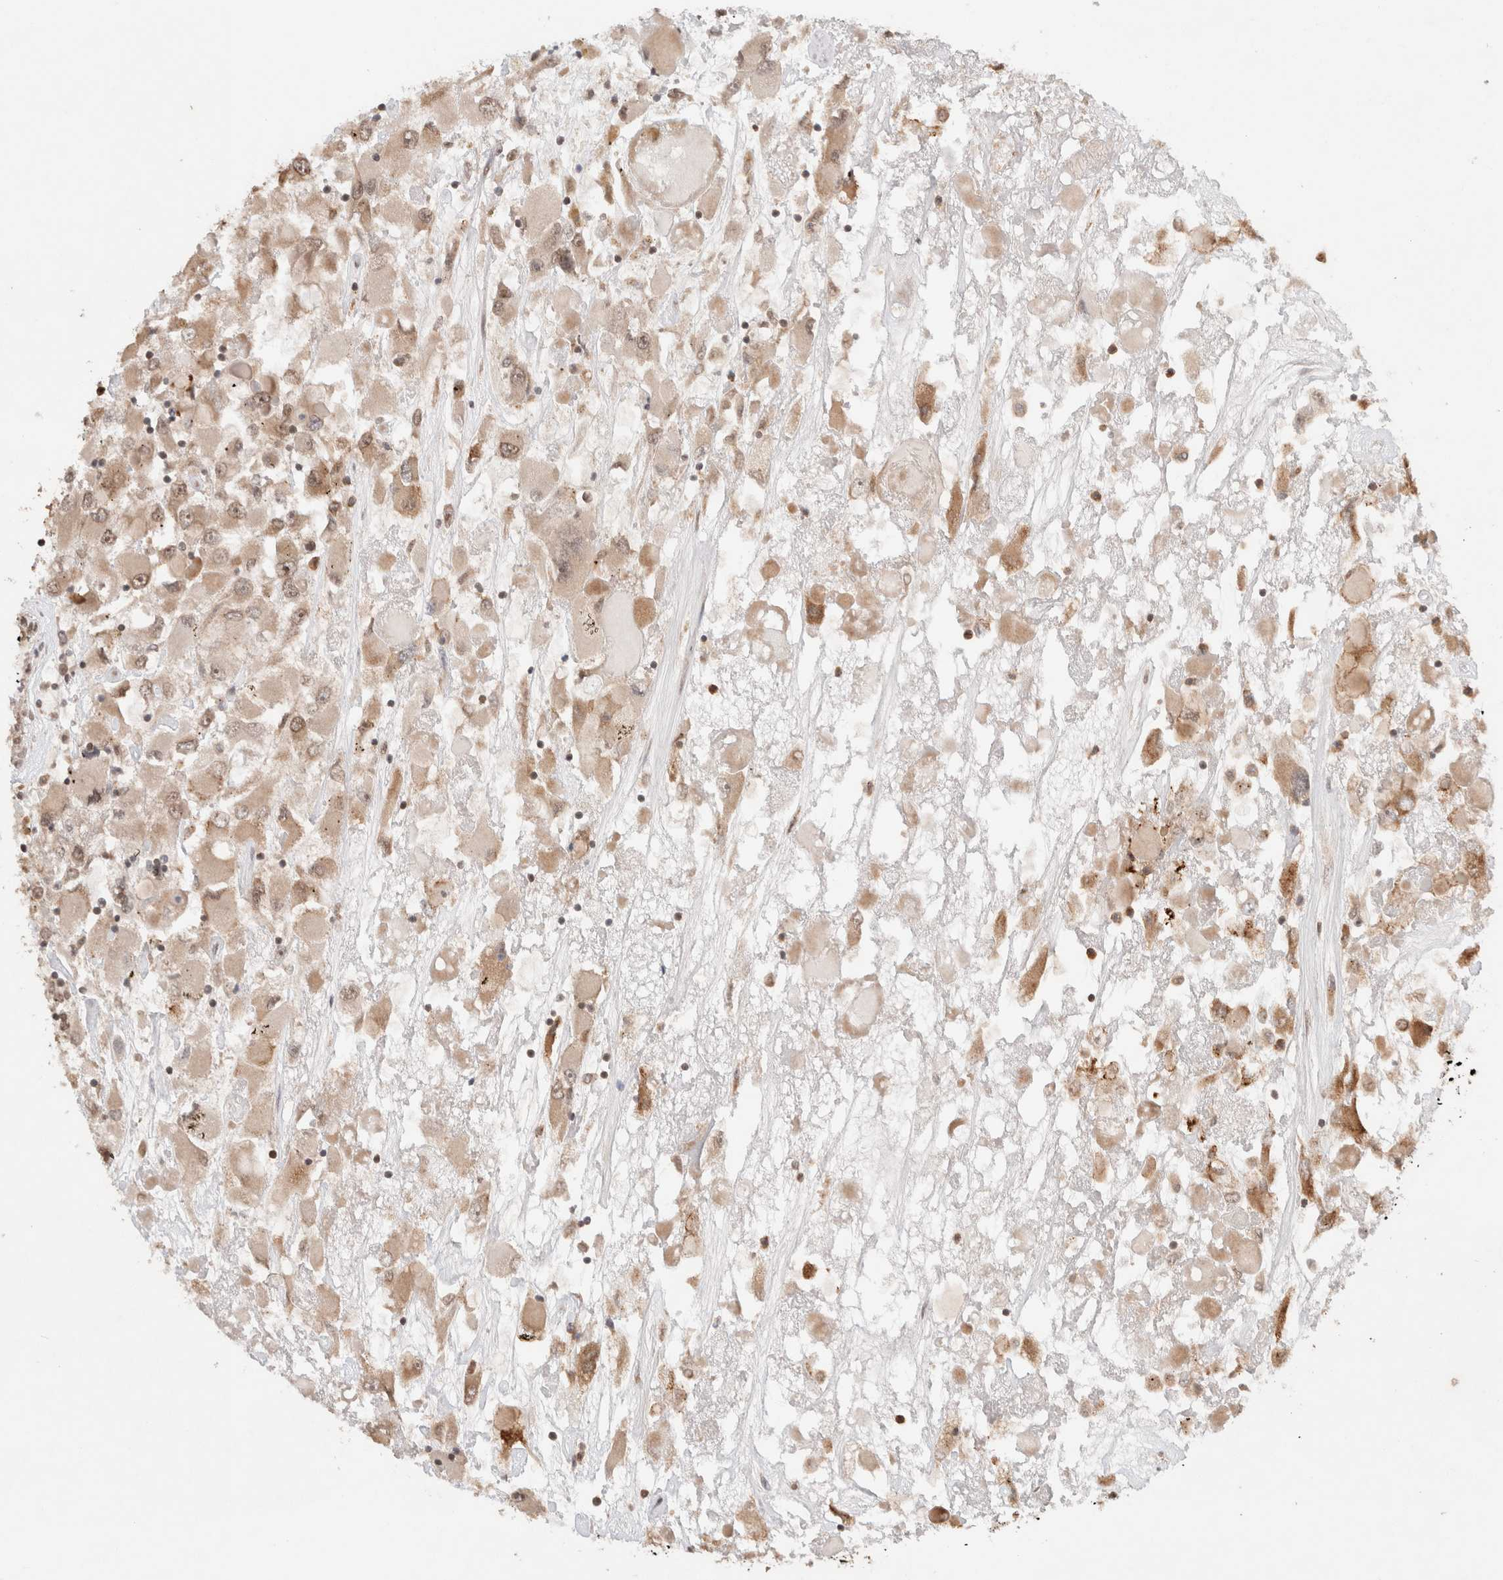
{"staining": {"intensity": "moderate", "quantity": ">75%", "location": "cytoplasmic/membranous,nuclear"}, "tissue": "renal cancer", "cell_type": "Tumor cells", "image_type": "cancer", "snomed": [{"axis": "morphology", "description": "Adenocarcinoma, NOS"}, {"axis": "topography", "description": "Kidney"}], "caption": "Immunohistochemical staining of renal cancer (adenocarcinoma) shows medium levels of moderate cytoplasmic/membranous and nuclear protein positivity in approximately >75% of tumor cells.", "gene": "TPR", "patient": {"sex": "female", "age": 52}}